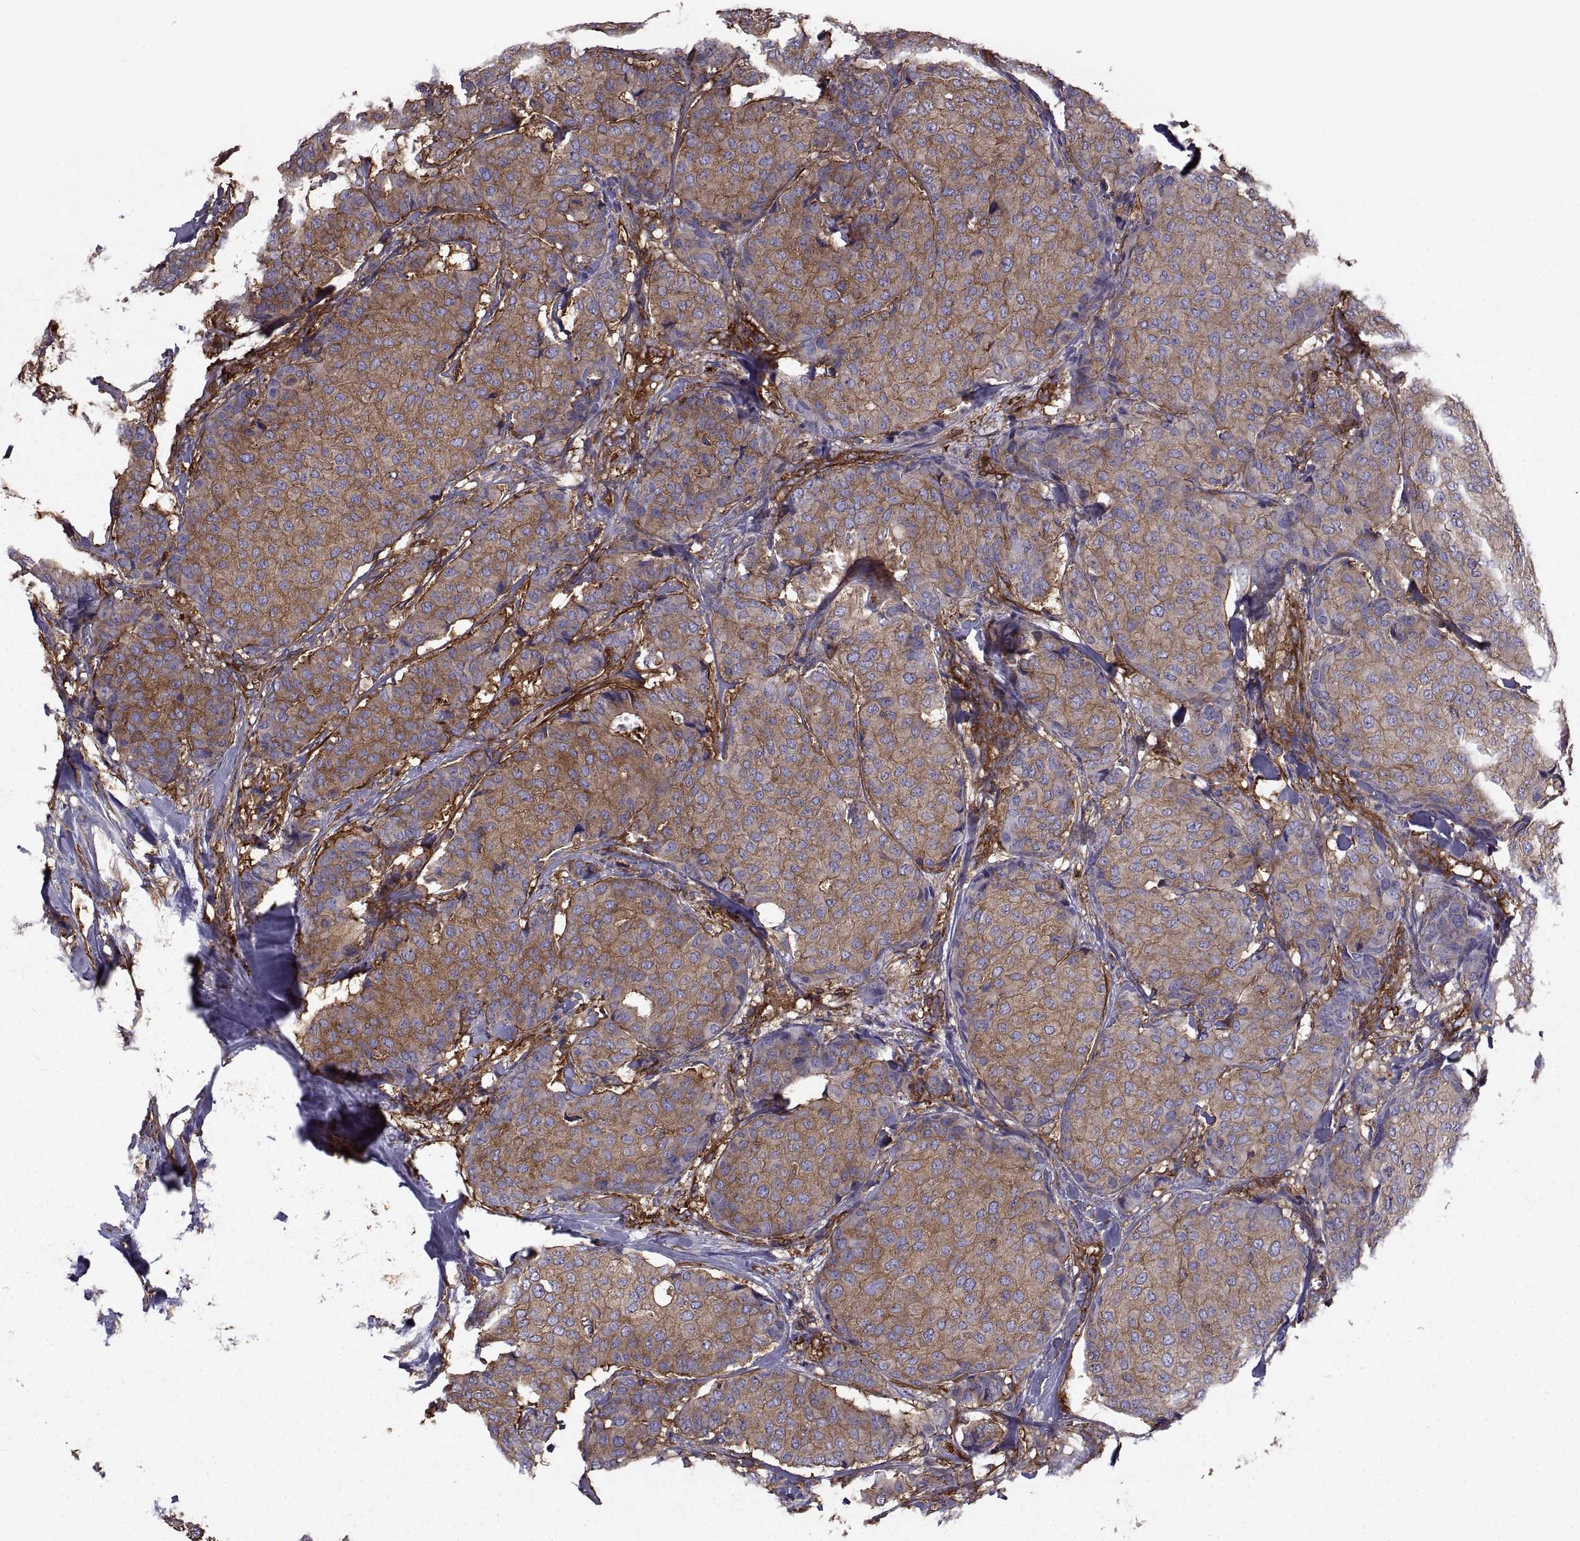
{"staining": {"intensity": "moderate", "quantity": ">75%", "location": "cytoplasmic/membranous"}, "tissue": "breast cancer", "cell_type": "Tumor cells", "image_type": "cancer", "snomed": [{"axis": "morphology", "description": "Duct carcinoma"}, {"axis": "topography", "description": "Breast"}], "caption": "Human breast cancer stained with a protein marker reveals moderate staining in tumor cells.", "gene": "MYH9", "patient": {"sex": "female", "age": 75}}